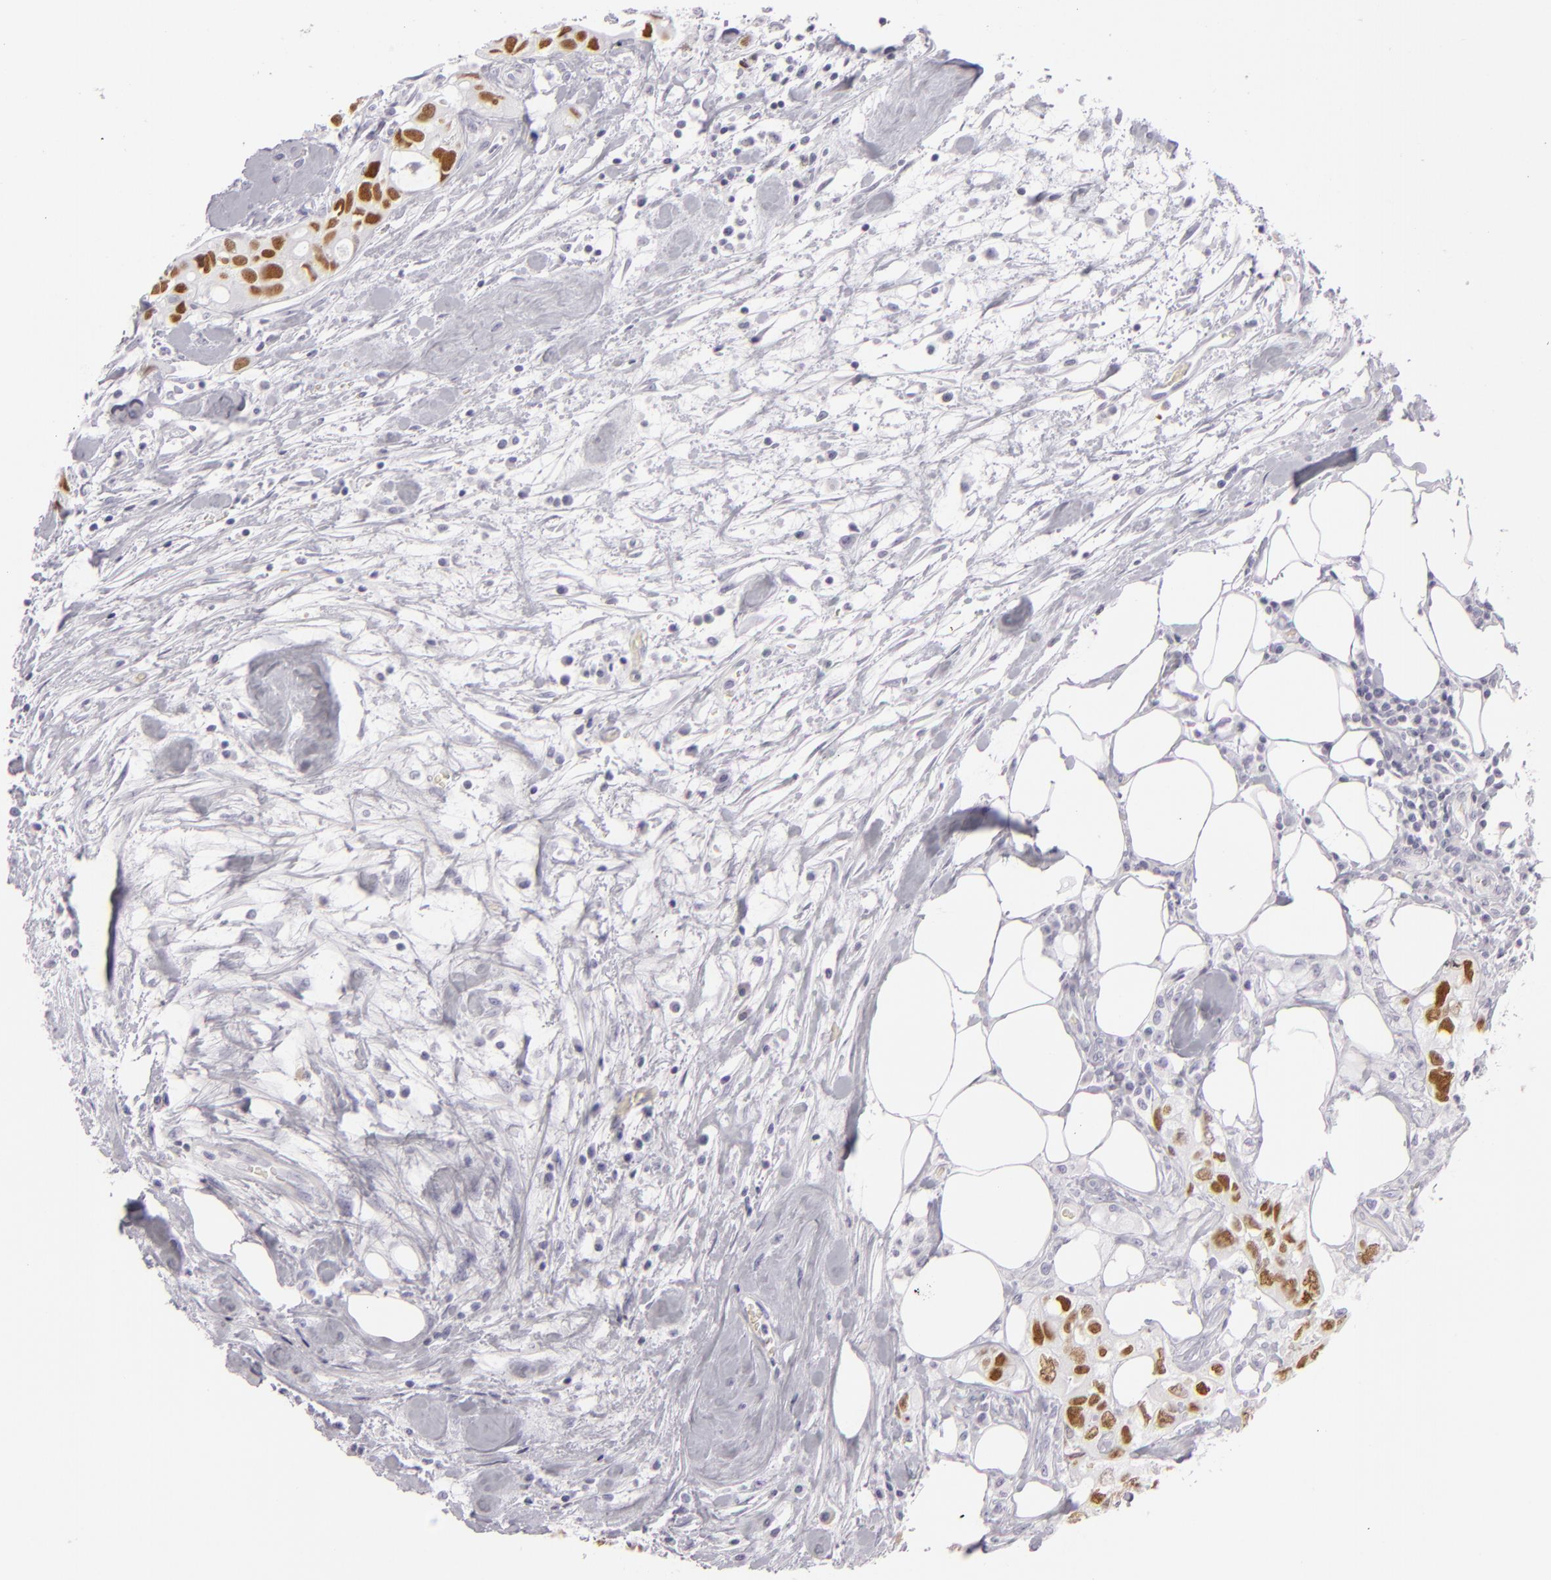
{"staining": {"intensity": "strong", "quantity": ">75%", "location": "nuclear"}, "tissue": "colorectal cancer", "cell_type": "Tumor cells", "image_type": "cancer", "snomed": [{"axis": "morphology", "description": "Adenocarcinoma, NOS"}, {"axis": "topography", "description": "Rectum"}], "caption": "High-magnification brightfield microscopy of colorectal cancer stained with DAB (3,3'-diaminobenzidine) (brown) and counterstained with hematoxylin (blue). tumor cells exhibit strong nuclear staining is present in approximately>75% of cells.", "gene": "CDX2", "patient": {"sex": "female", "age": 57}}